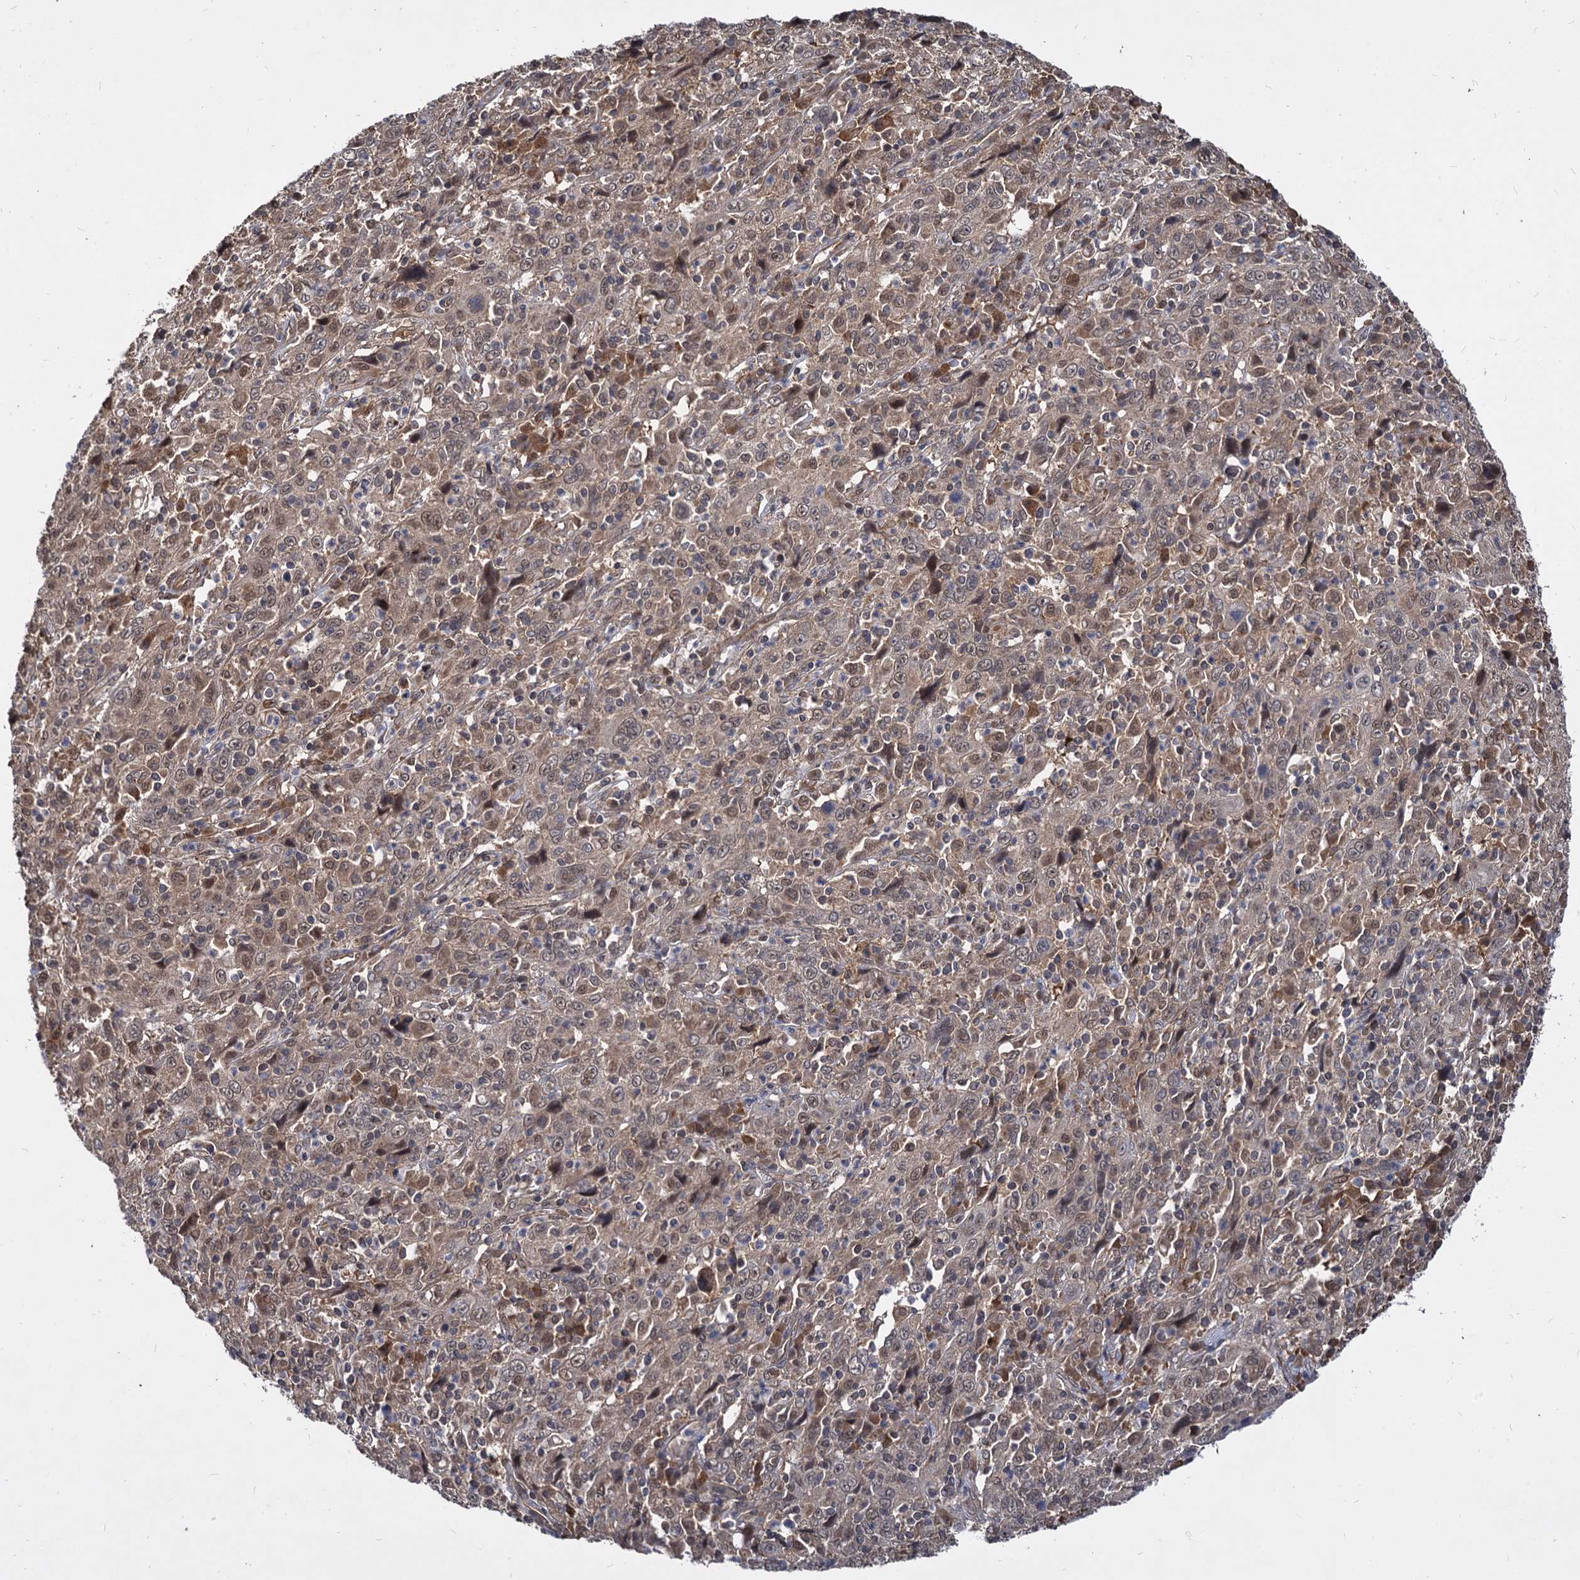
{"staining": {"intensity": "weak", "quantity": "25%-75%", "location": "nuclear"}, "tissue": "cervical cancer", "cell_type": "Tumor cells", "image_type": "cancer", "snomed": [{"axis": "morphology", "description": "Squamous cell carcinoma, NOS"}, {"axis": "topography", "description": "Cervix"}], "caption": "Protein expression by IHC demonstrates weak nuclear expression in about 25%-75% of tumor cells in squamous cell carcinoma (cervical).", "gene": "PSMD4", "patient": {"sex": "female", "age": 46}}